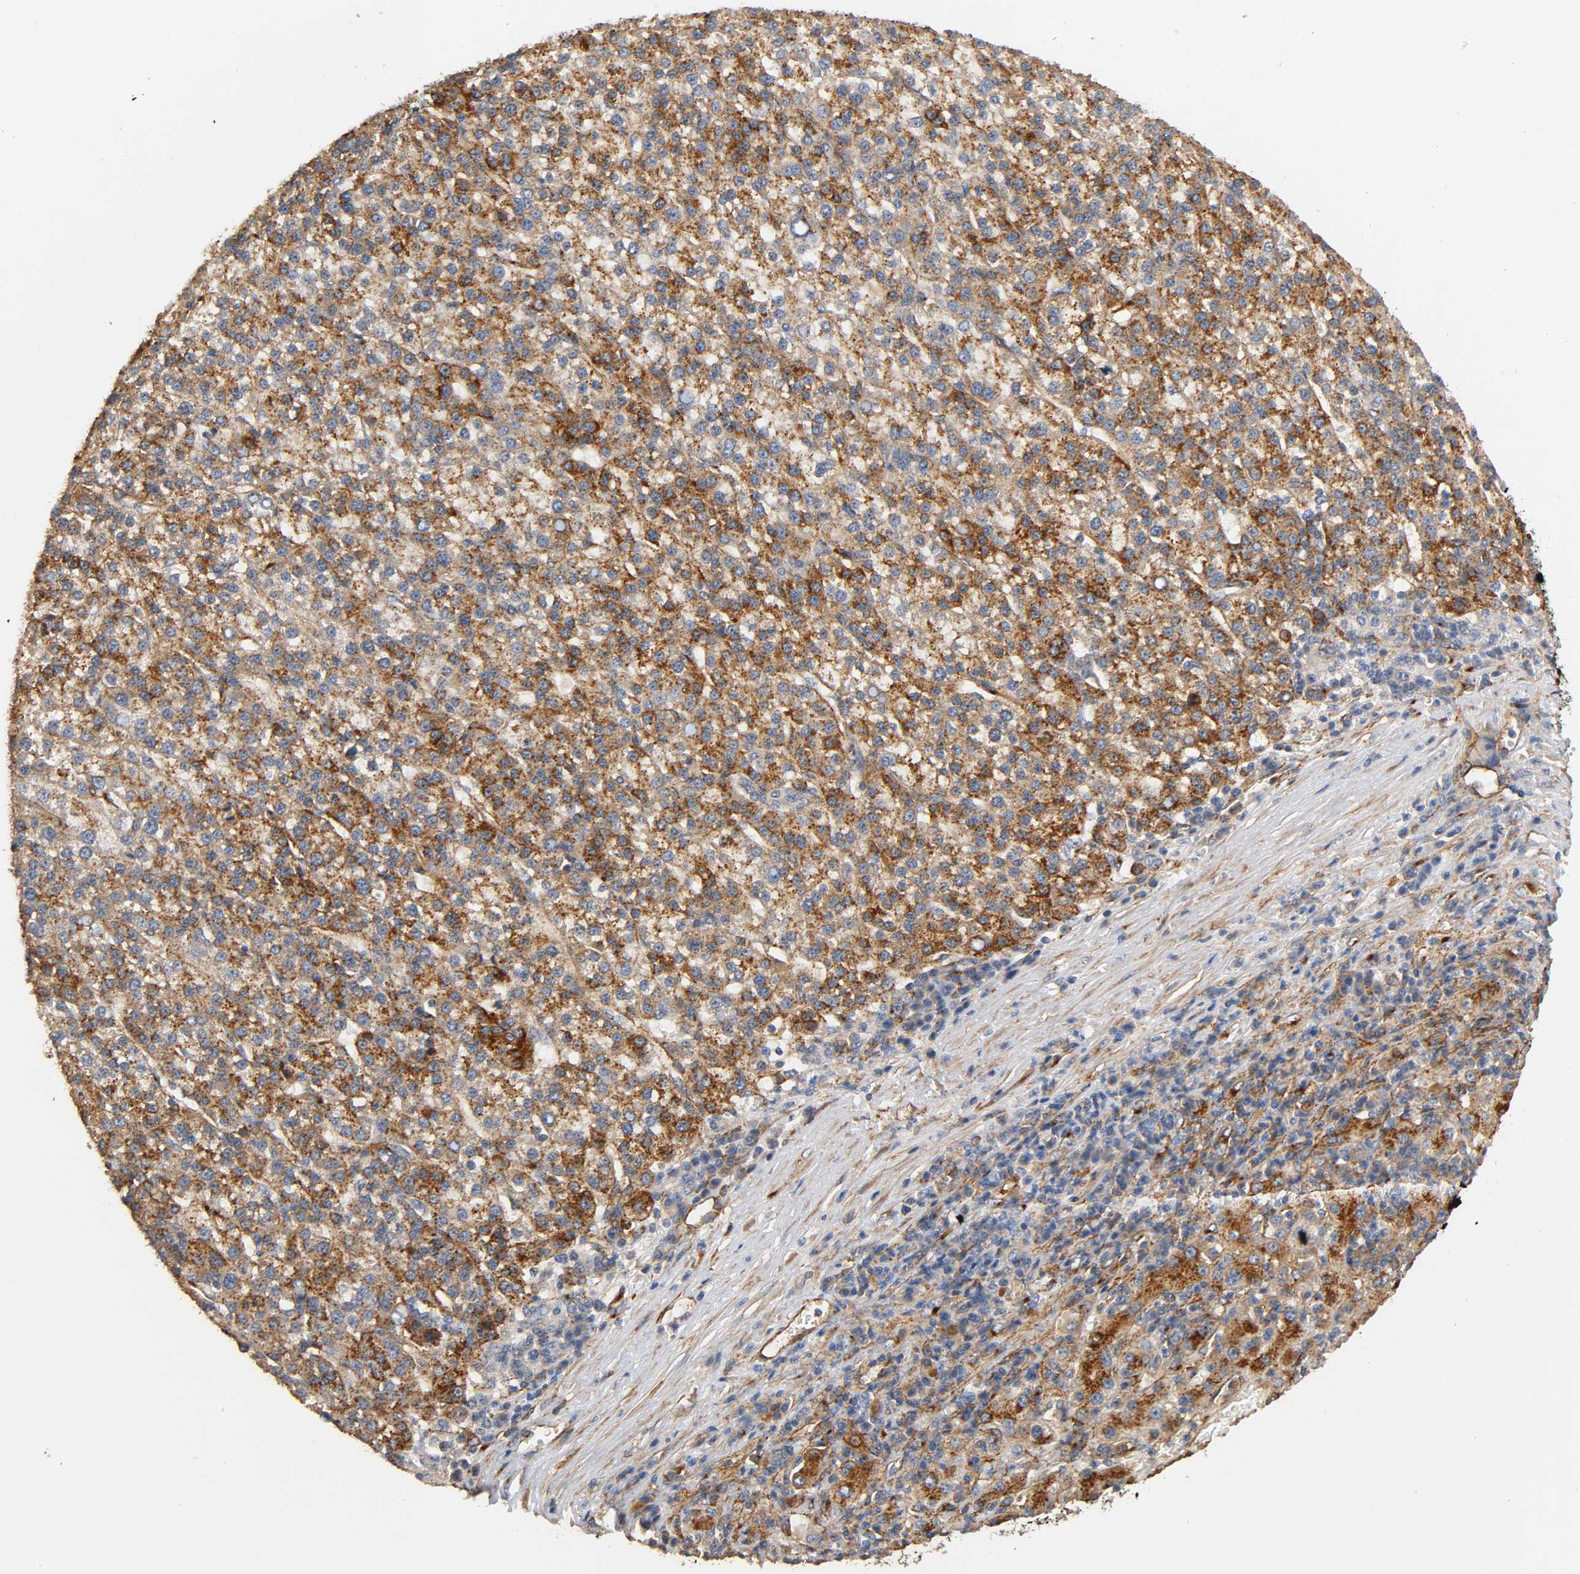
{"staining": {"intensity": "strong", "quantity": ">75%", "location": "cytoplasmic/membranous"}, "tissue": "liver cancer", "cell_type": "Tumor cells", "image_type": "cancer", "snomed": [{"axis": "morphology", "description": "Carcinoma, Hepatocellular, NOS"}, {"axis": "topography", "description": "Liver"}], "caption": "Immunohistochemistry (DAB (3,3'-diaminobenzidine)) staining of human liver cancer (hepatocellular carcinoma) displays strong cytoplasmic/membranous protein staining in approximately >75% of tumor cells.", "gene": "IFITM3", "patient": {"sex": "female", "age": 58}}